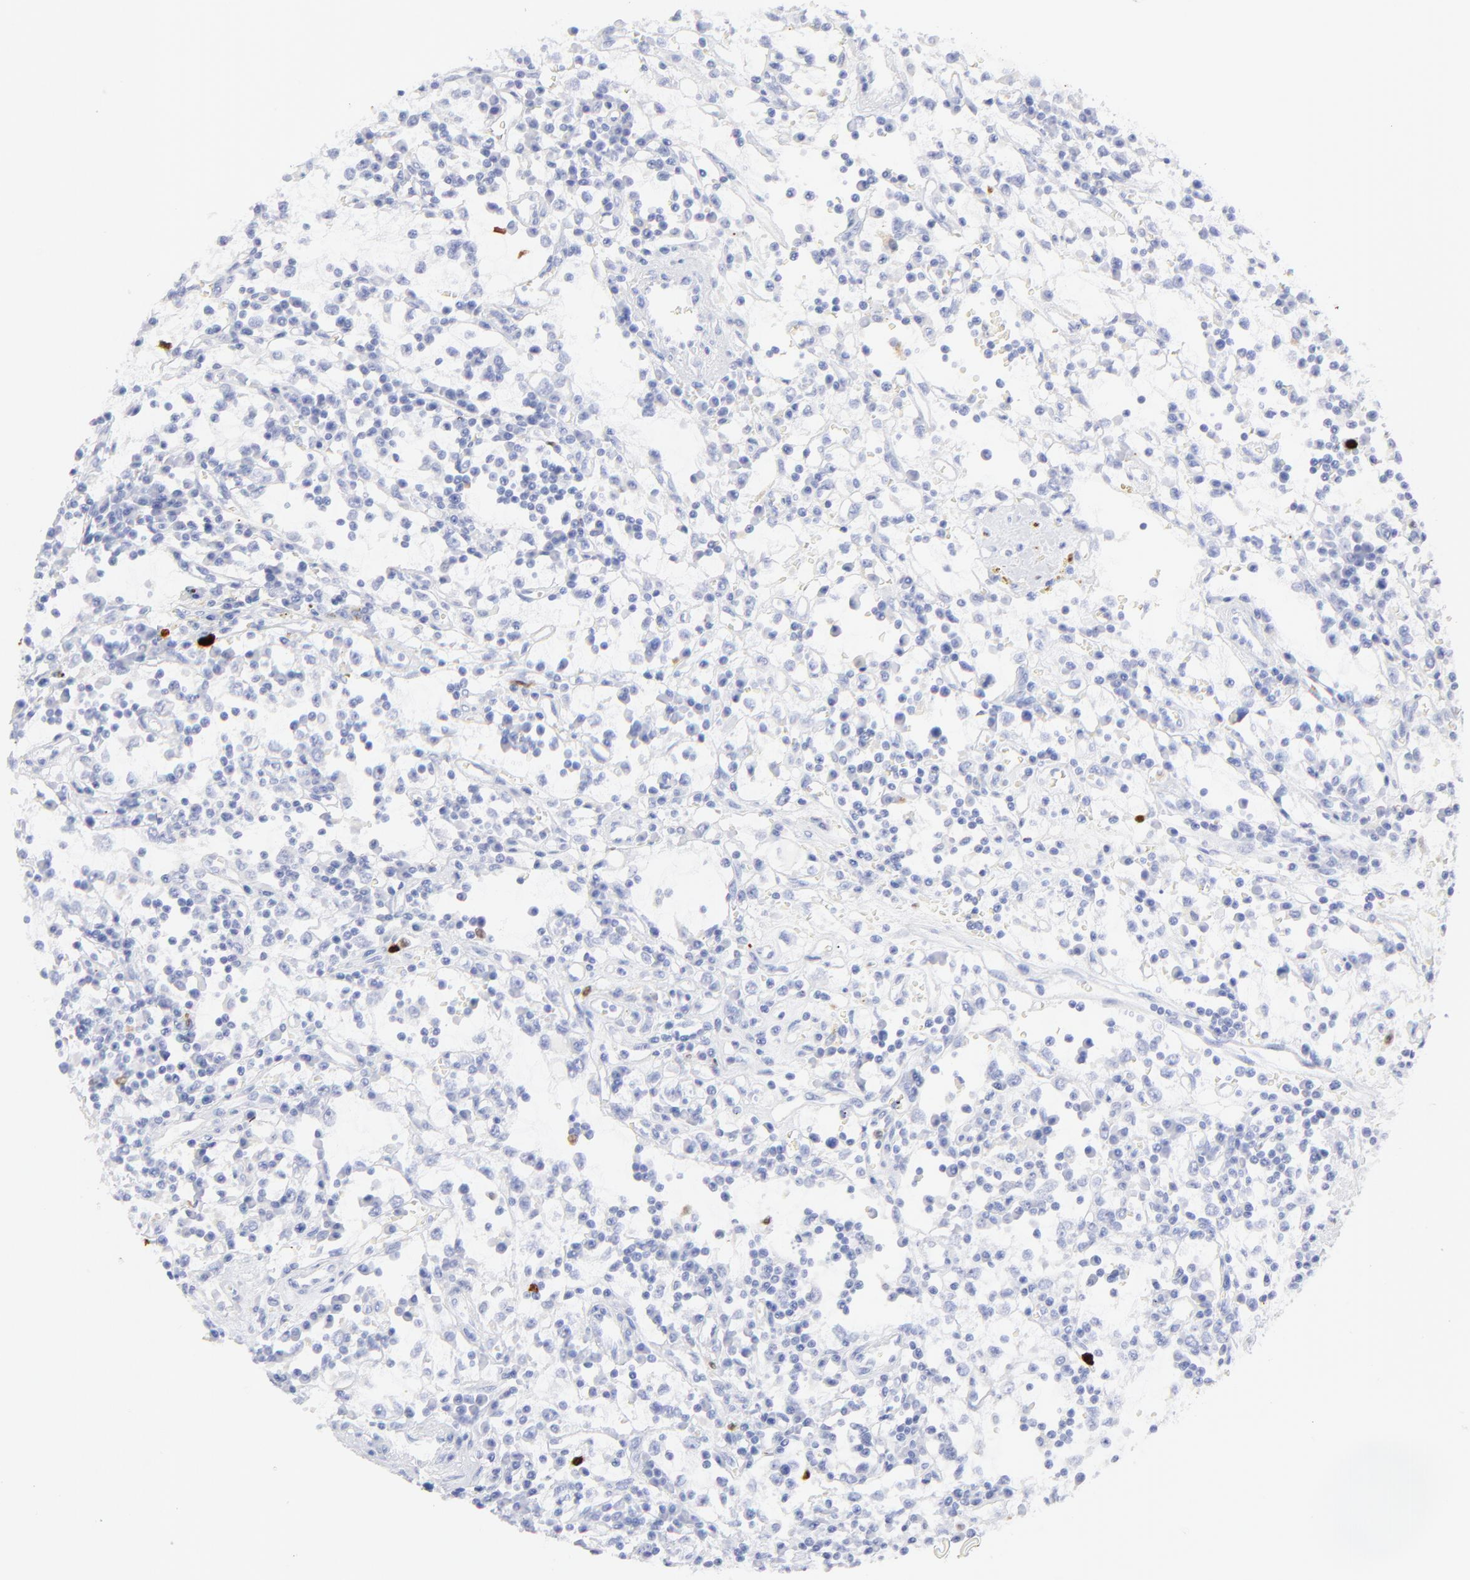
{"staining": {"intensity": "negative", "quantity": "none", "location": "none"}, "tissue": "renal cancer", "cell_type": "Tumor cells", "image_type": "cancer", "snomed": [{"axis": "morphology", "description": "Adenocarcinoma, NOS"}, {"axis": "topography", "description": "Kidney"}], "caption": "Human renal cancer (adenocarcinoma) stained for a protein using immunohistochemistry (IHC) demonstrates no positivity in tumor cells.", "gene": "S100A12", "patient": {"sex": "male", "age": 82}}